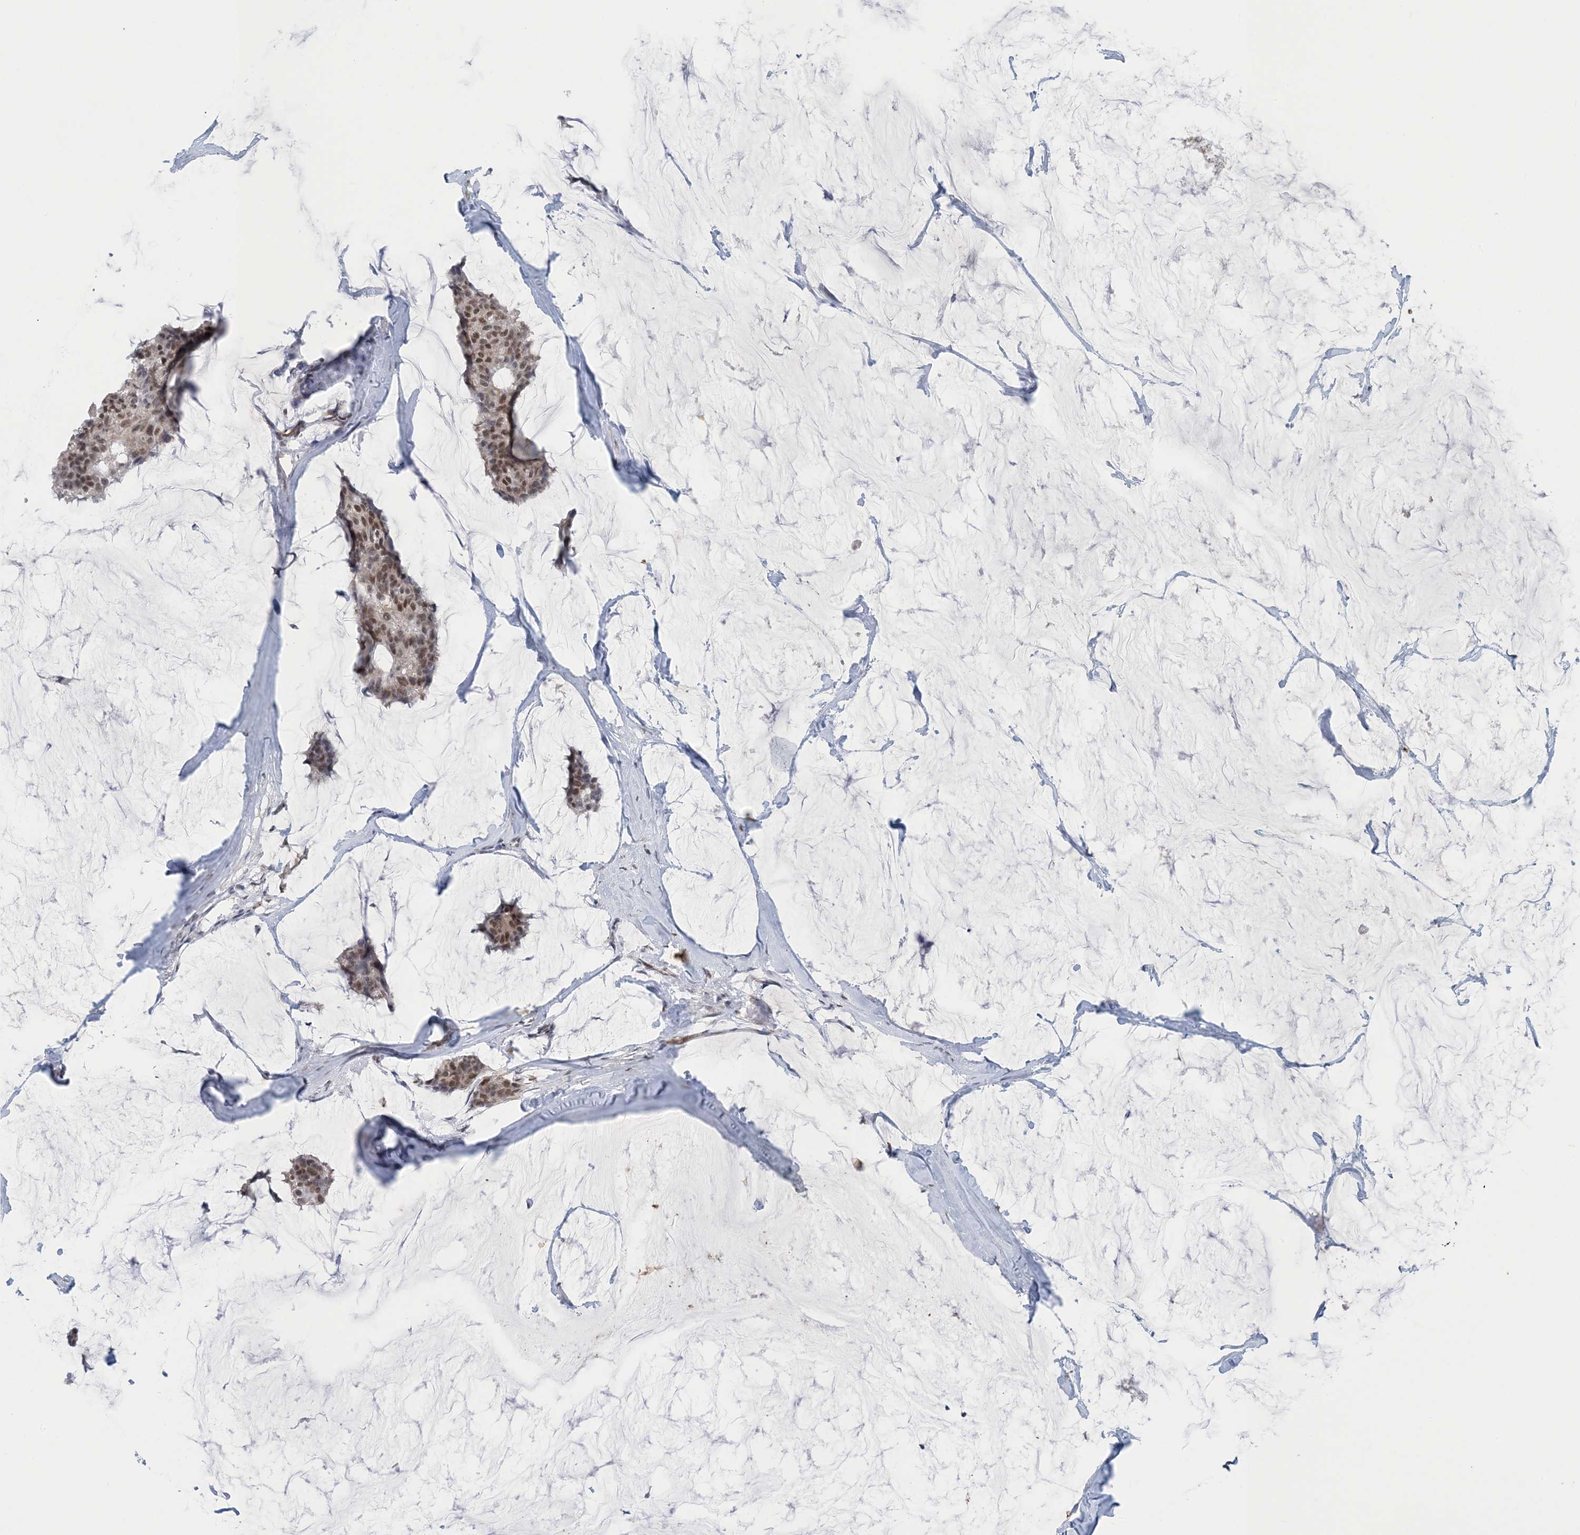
{"staining": {"intensity": "moderate", "quantity": ">75%", "location": "nuclear"}, "tissue": "breast cancer", "cell_type": "Tumor cells", "image_type": "cancer", "snomed": [{"axis": "morphology", "description": "Duct carcinoma"}, {"axis": "topography", "description": "Breast"}], "caption": "This image demonstrates immunohistochemistry staining of human breast intraductal carcinoma, with medium moderate nuclear staining in about >75% of tumor cells.", "gene": "MBD2", "patient": {"sex": "female", "age": 93}}